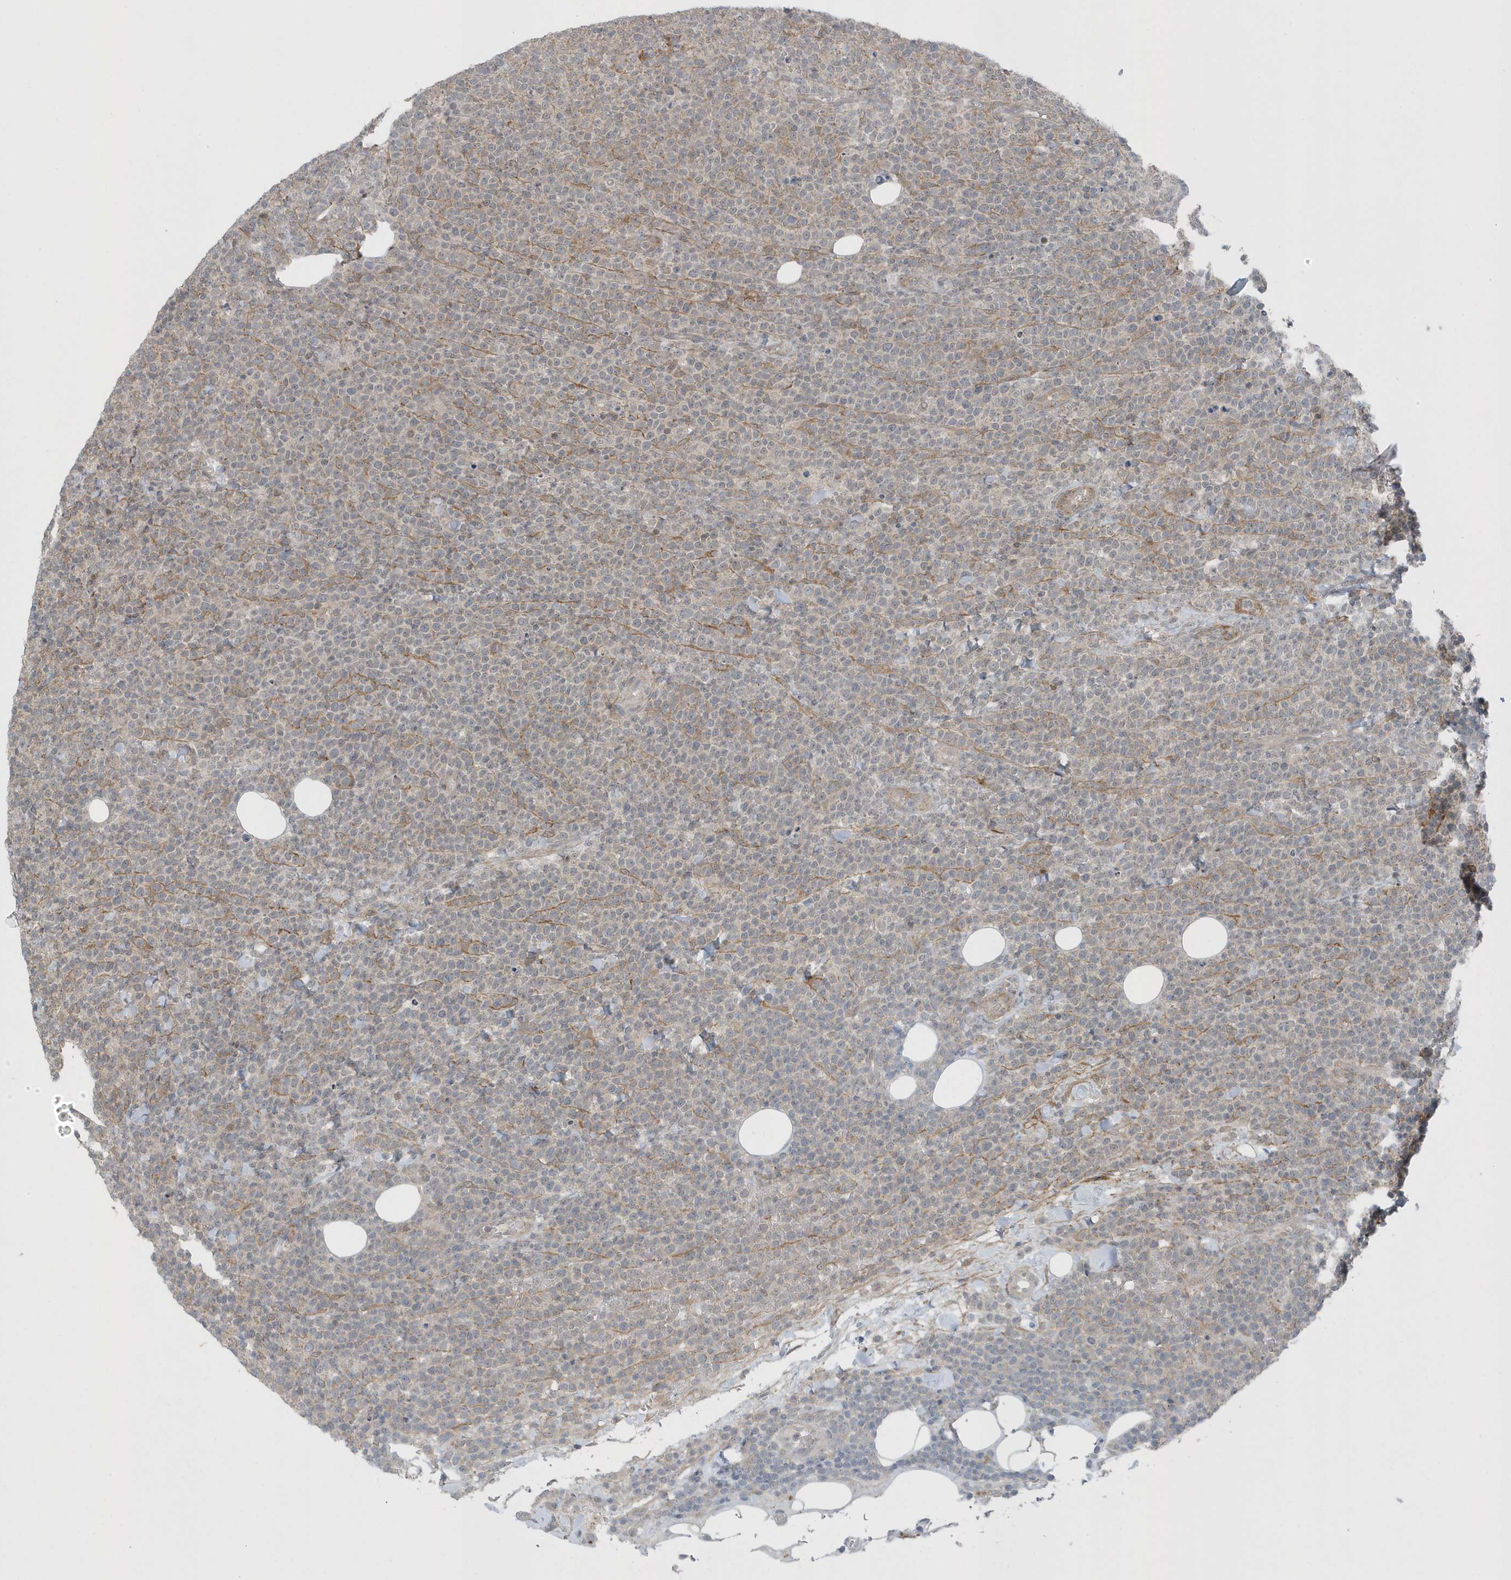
{"staining": {"intensity": "weak", "quantity": "<25%", "location": "cytoplasmic/membranous"}, "tissue": "lymphoma", "cell_type": "Tumor cells", "image_type": "cancer", "snomed": [{"axis": "morphology", "description": "Malignant lymphoma, non-Hodgkin's type, High grade"}, {"axis": "topography", "description": "Lymph node"}], "caption": "Photomicrograph shows no protein expression in tumor cells of lymphoma tissue.", "gene": "PARD3B", "patient": {"sex": "male", "age": 61}}